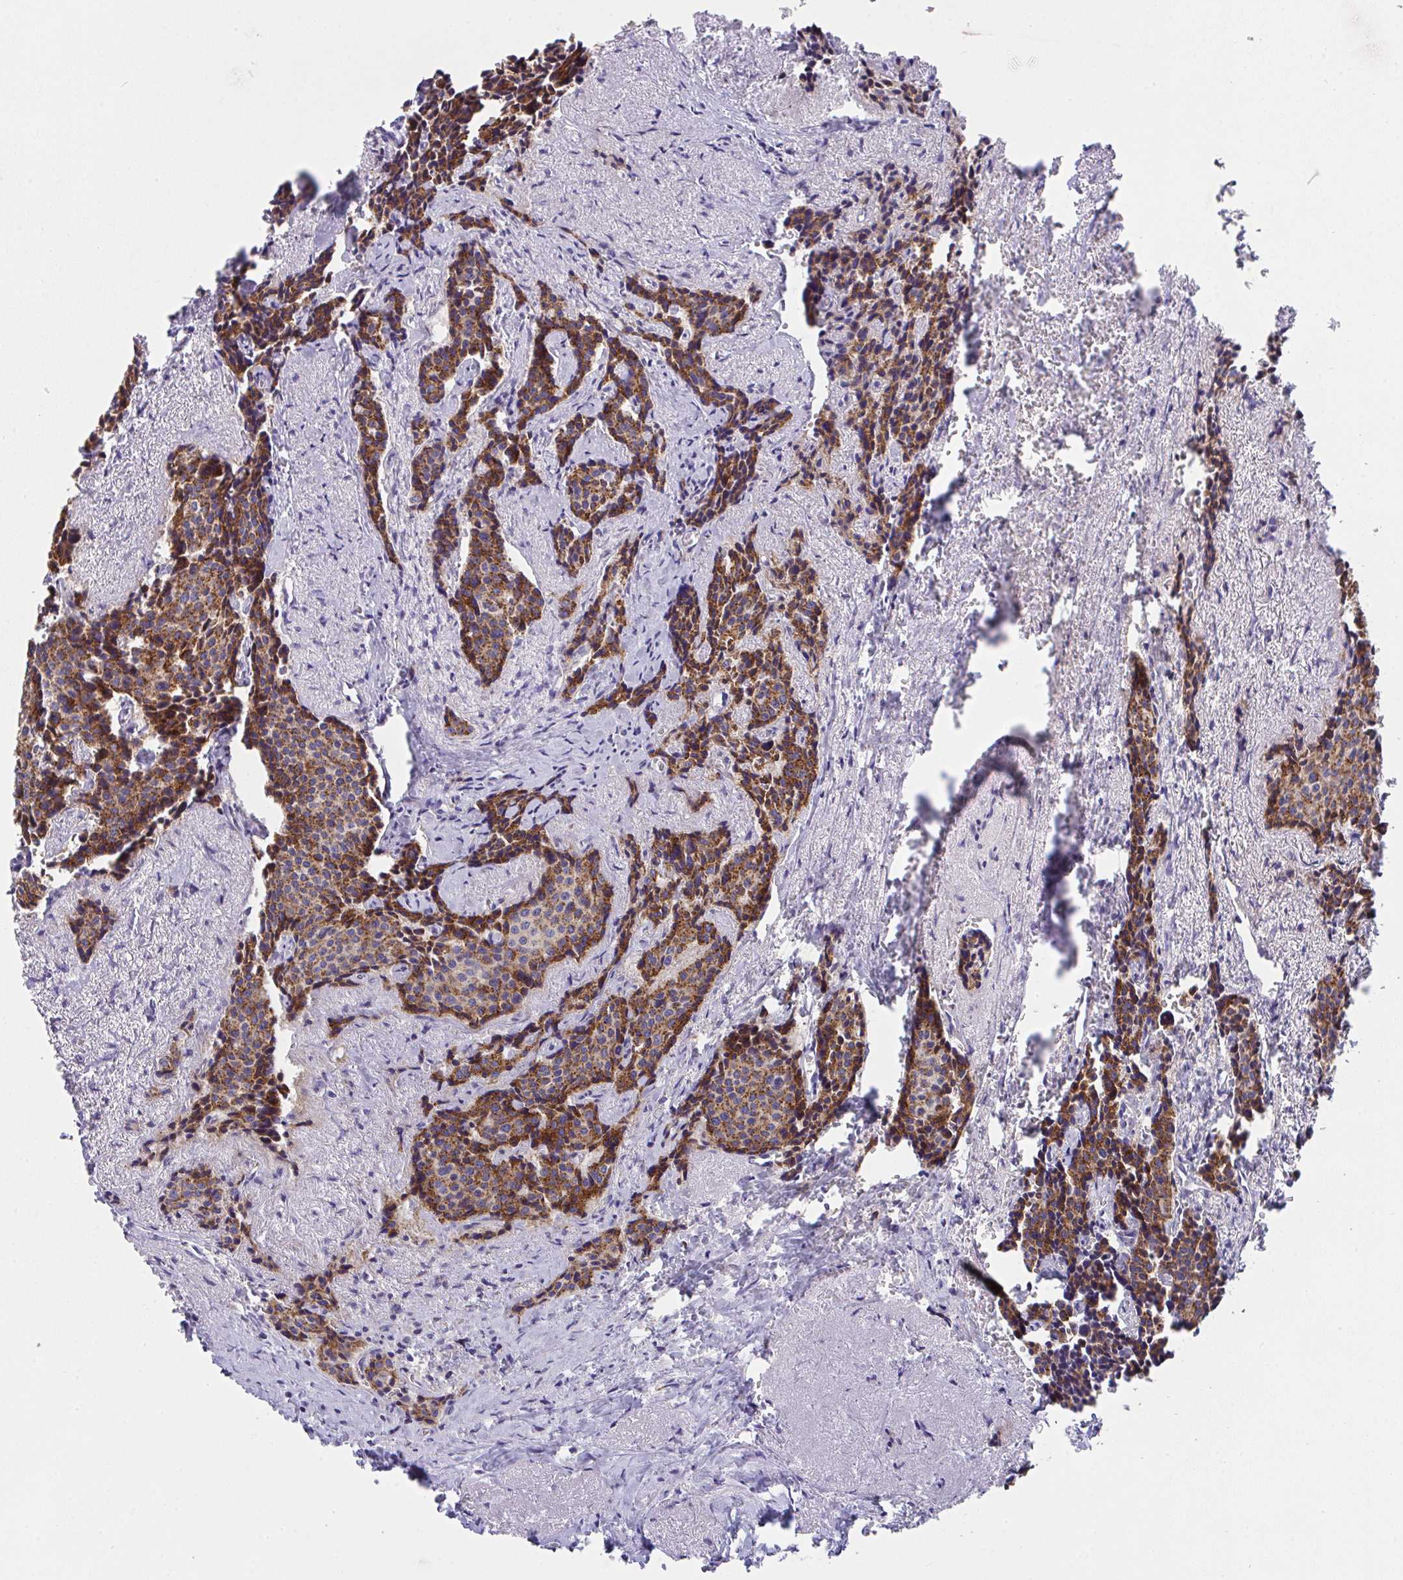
{"staining": {"intensity": "moderate", "quantity": ">75%", "location": "cytoplasmic/membranous"}, "tissue": "carcinoid", "cell_type": "Tumor cells", "image_type": "cancer", "snomed": [{"axis": "morphology", "description": "Carcinoid, malignant, NOS"}, {"axis": "topography", "description": "Small intestine"}], "caption": "Protein analysis of malignant carcinoid tissue shows moderate cytoplasmic/membranous positivity in about >75% of tumor cells.", "gene": "MIA3", "patient": {"sex": "male", "age": 73}}